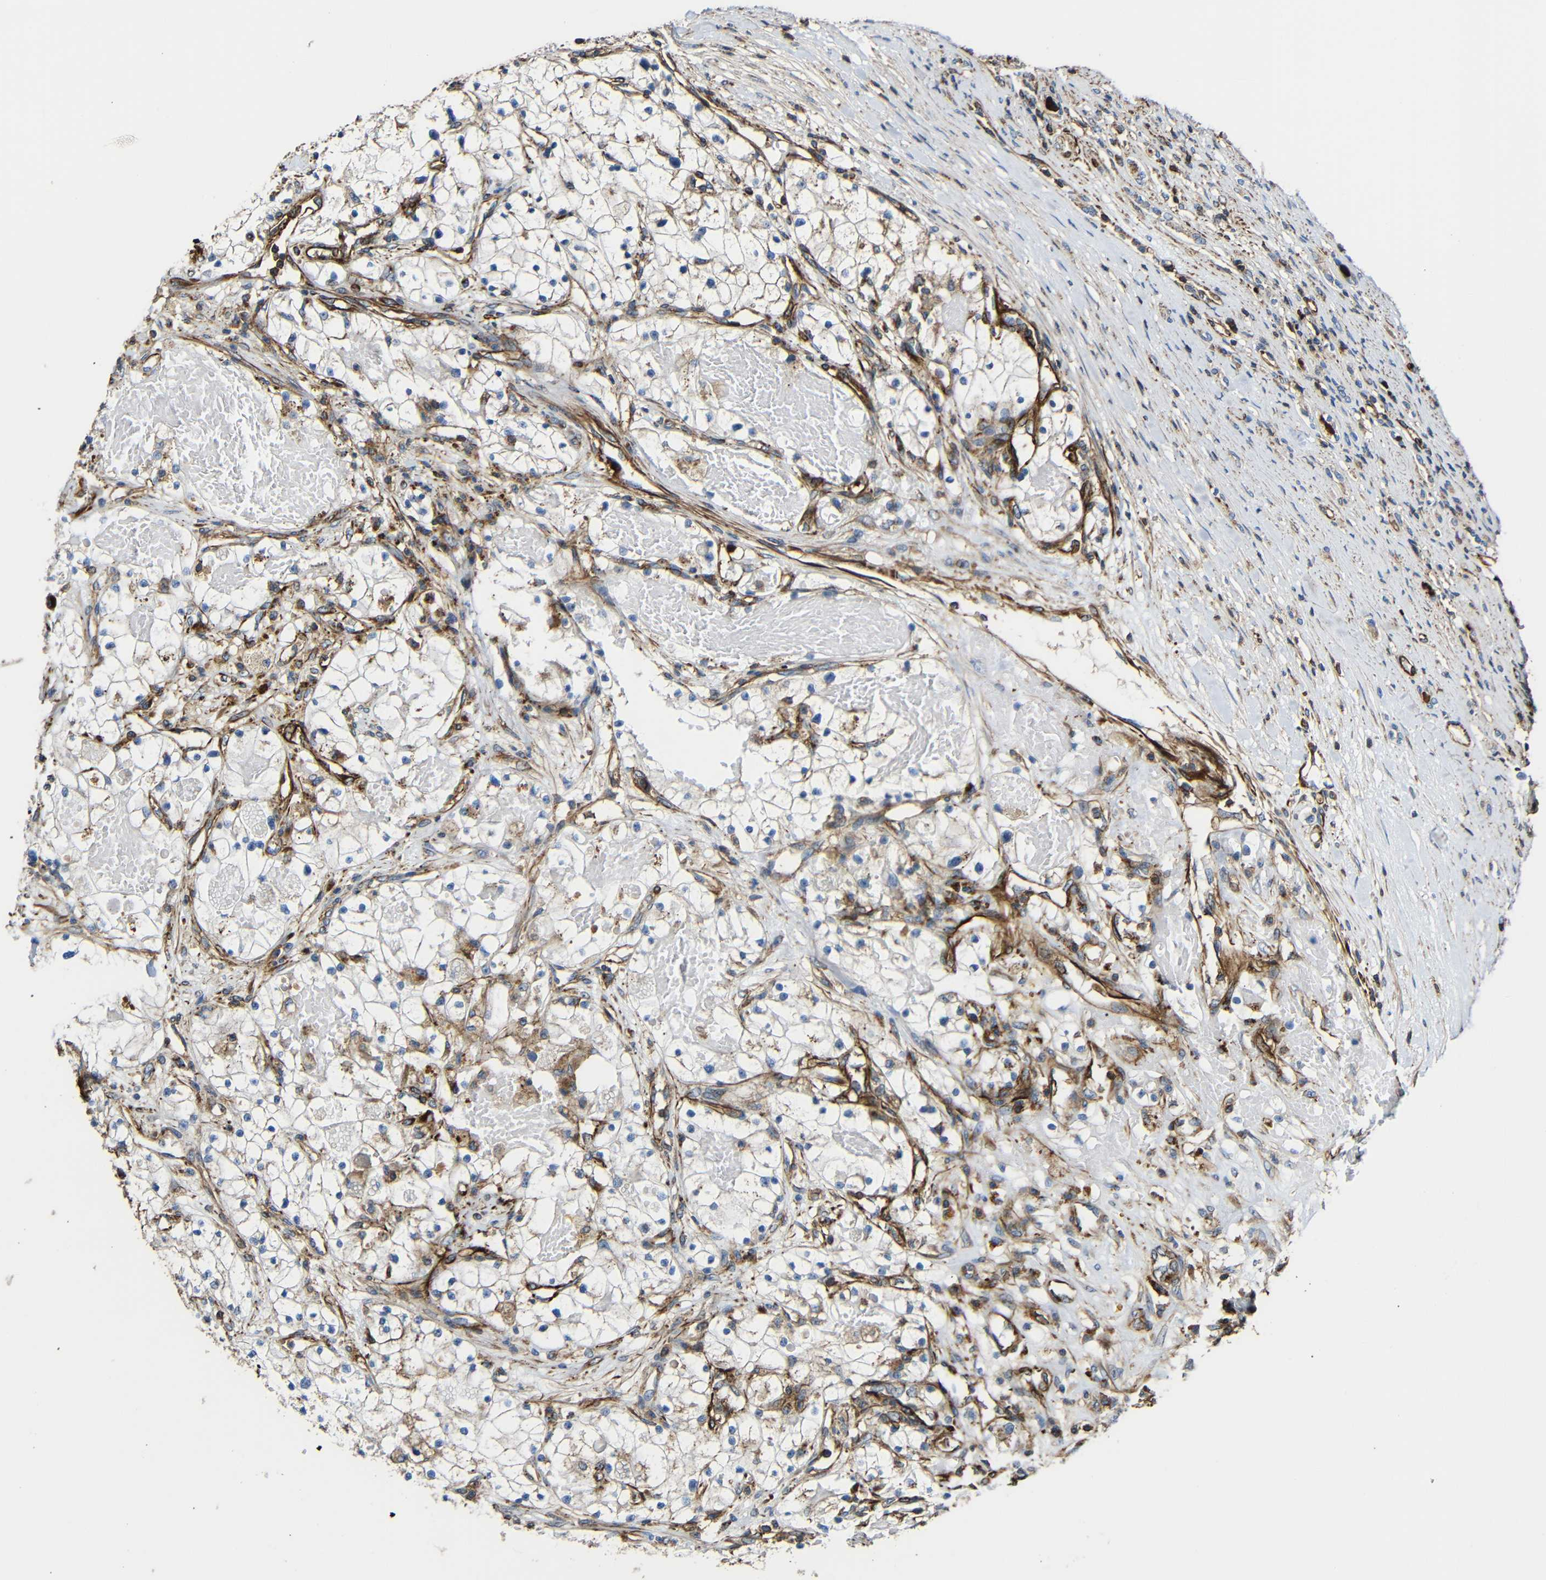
{"staining": {"intensity": "moderate", "quantity": "<25%", "location": "cytoplasmic/membranous"}, "tissue": "renal cancer", "cell_type": "Tumor cells", "image_type": "cancer", "snomed": [{"axis": "morphology", "description": "Adenocarcinoma, NOS"}, {"axis": "topography", "description": "Kidney"}], "caption": "DAB immunohistochemical staining of renal cancer shows moderate cytoplasmic/membranous protein positivity in approximately <25% of tumor cells. (DAB (3,3'-diaminobenzidine) IHC, brown staining for protein, blue staining for nuclei).", "gene": "IGSF10", "patient": {"sex": "male", "age": 68}}